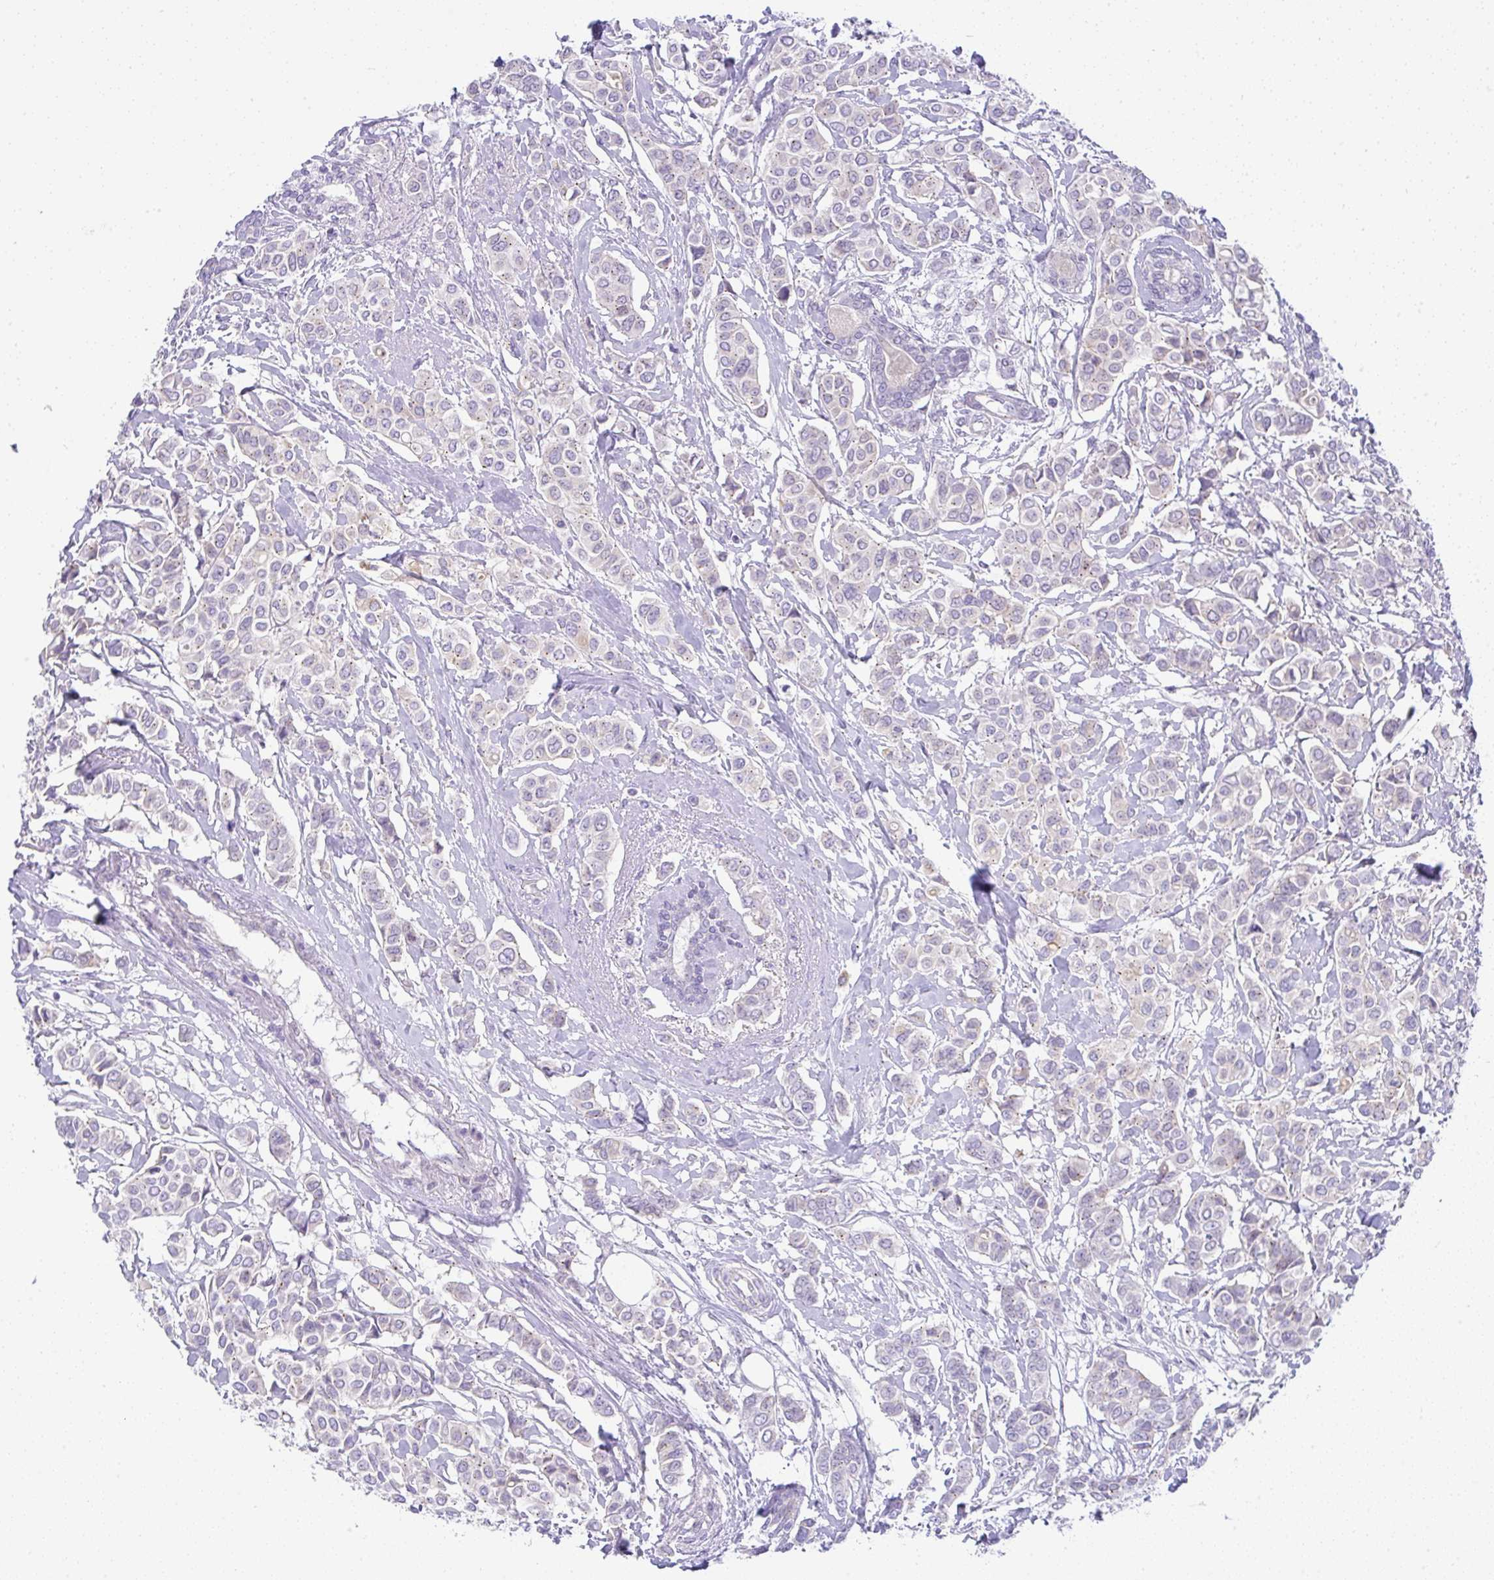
{"staining": {"intensity": "weak", "quantity": "<25%", "location": "cytoplasmic/membranous"}, "tissue": "breast cancer", "cell_type": "Tumor cells", "image_type": "cancer", "snomed": [{"axis": "morphology", "description": "Lobular carcinoma"}, {"axis": "topography", "description": "Breast"}], "caption": "DAB (3,3'-diaminobenzidine) immunohistochemical staining of lobular carcinoma (breast) displays no significant positivity in tumor cells. (DAB immunohistochemistry, high magnification).", "gene": "FAM177A1", "patient": {"sex": "female", "age": 51}}